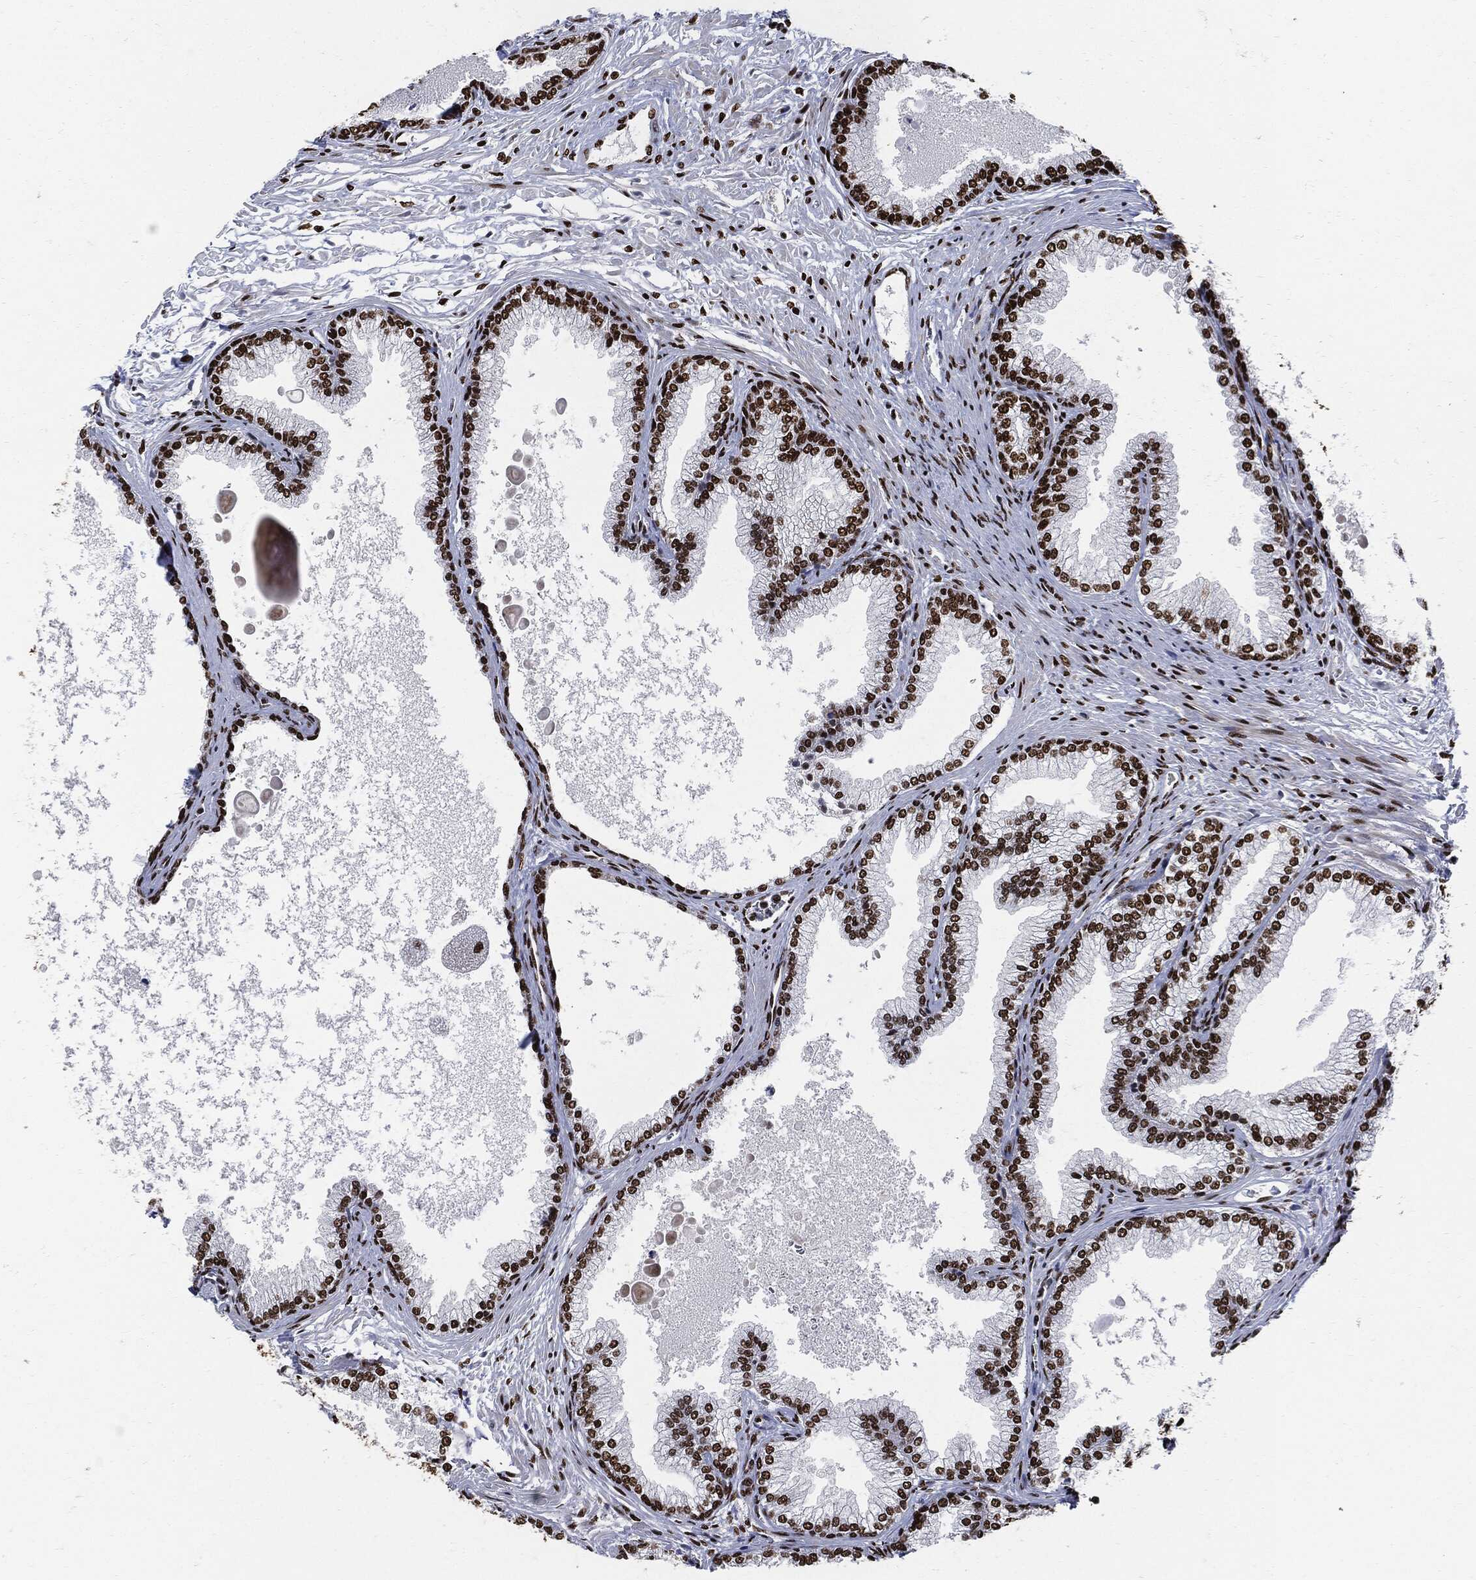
{"staining": {"intensity": "strong", "quantity": ">75%", "location": "nuclear"}, "tissue": "prostate", "cell_type": "Glandular cells", "image_type": "normal", "snomed": [{"axis": "morphology", "description": "Normal tissue, NOS"}, {"axis": "topography", "description": "Prostate"}], "caption": "Glandular cells display high levels of strong nuclear positivity in approximately >75% of cells in benign human prostate.", "gene": "RECQL", "patient": {"sex": "male", "age": 72}}